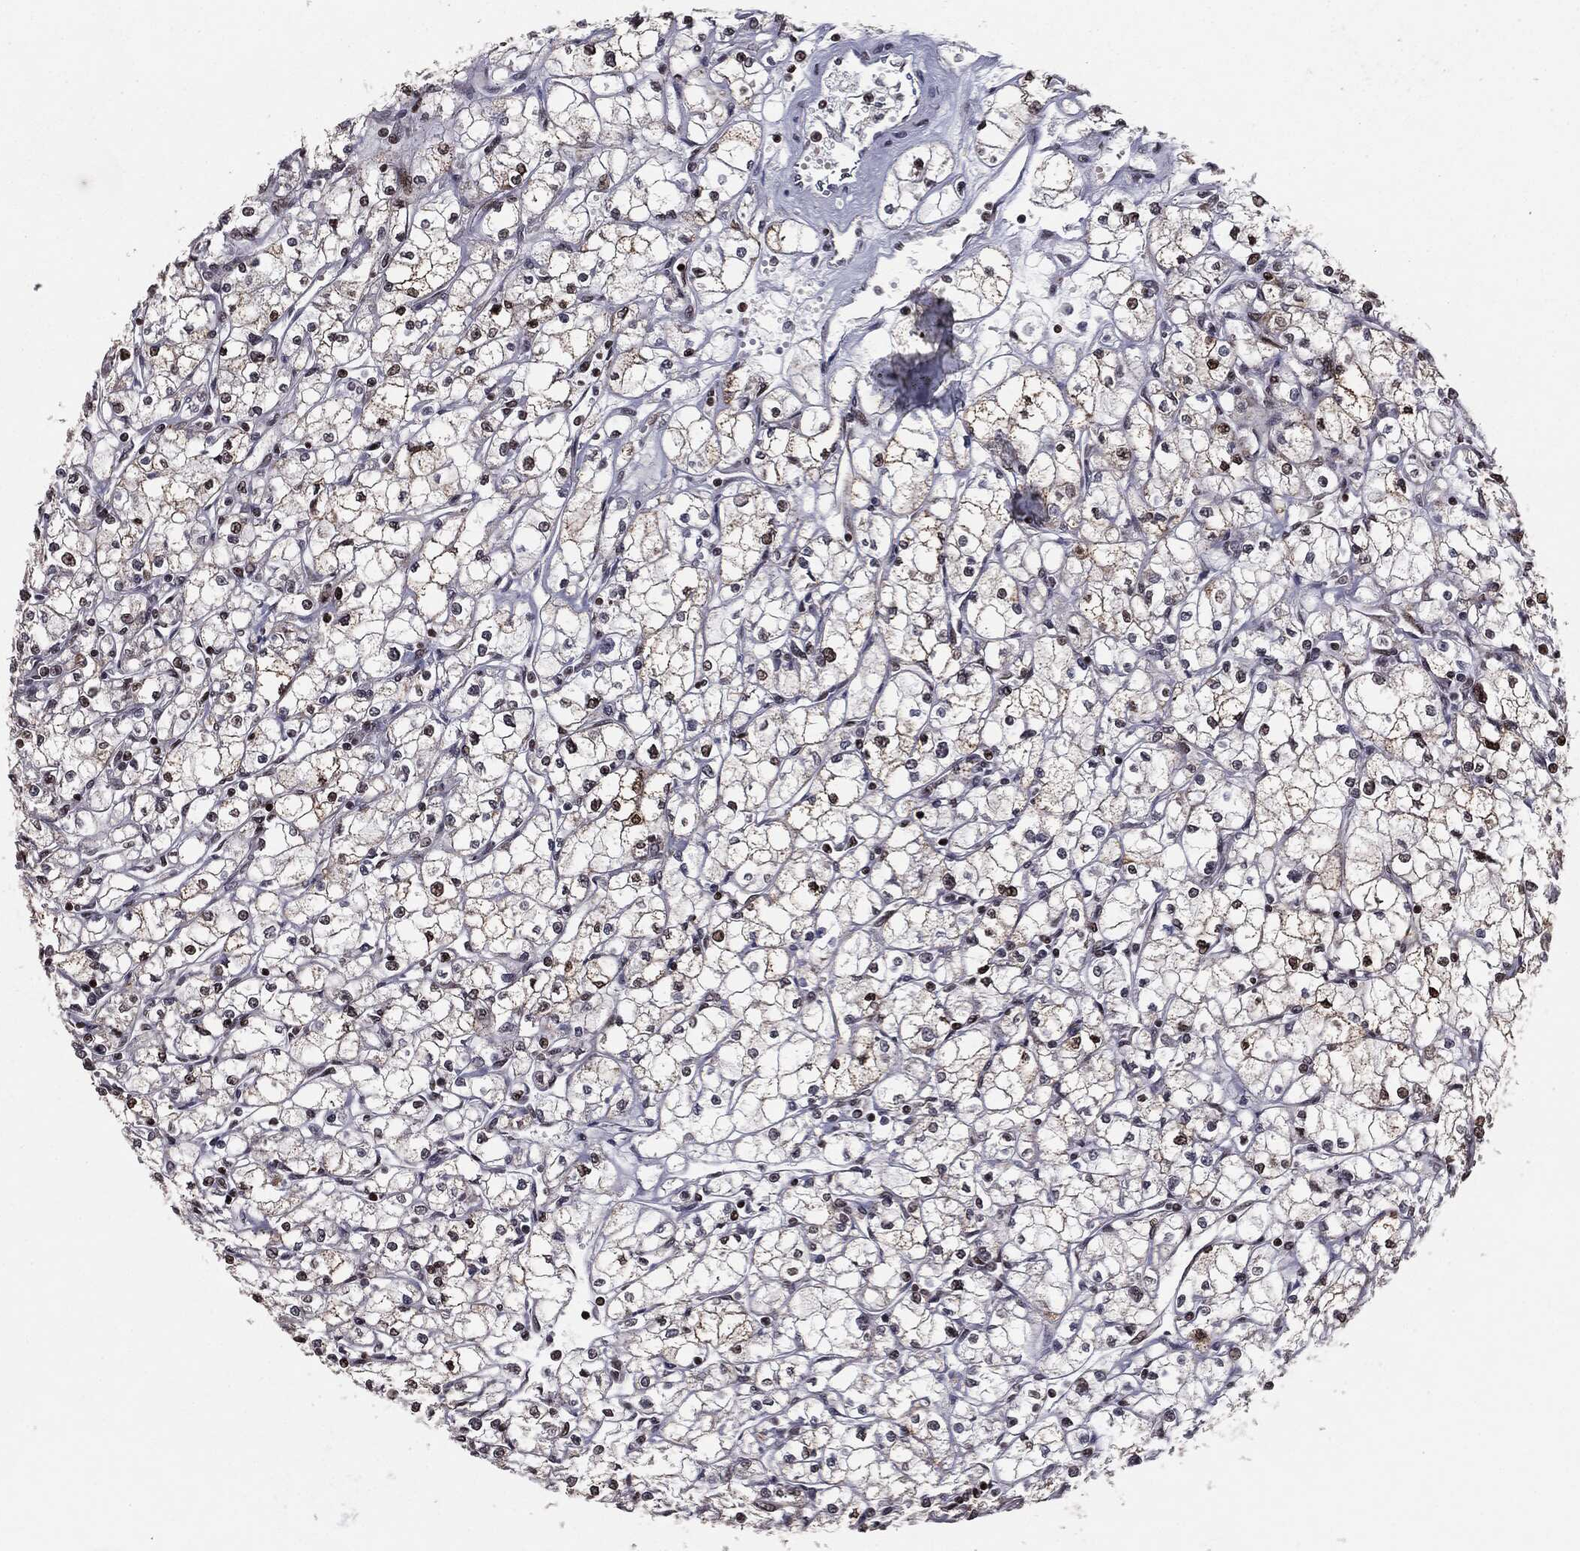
{"staining": {"intensity": "moderate", "quantity": "<25%", "location": "nuclear"}, "tissue": "renal cancer", "cell_type": "Tumor cells", "image_type": "cancer", "snomed": [{"axis": "morphology", "description": "Adenocarcinoma, NOS"}, {"axis": "topography", "description": "Kidney"}], "caption": "Tumor cells exhibit low levels of moderate nuclear expression in about <25% of cells in human renal cancer (adenocarcinoma).", "gene": "CHCHD2", "patient": {"sex": "male", "age": 67}}